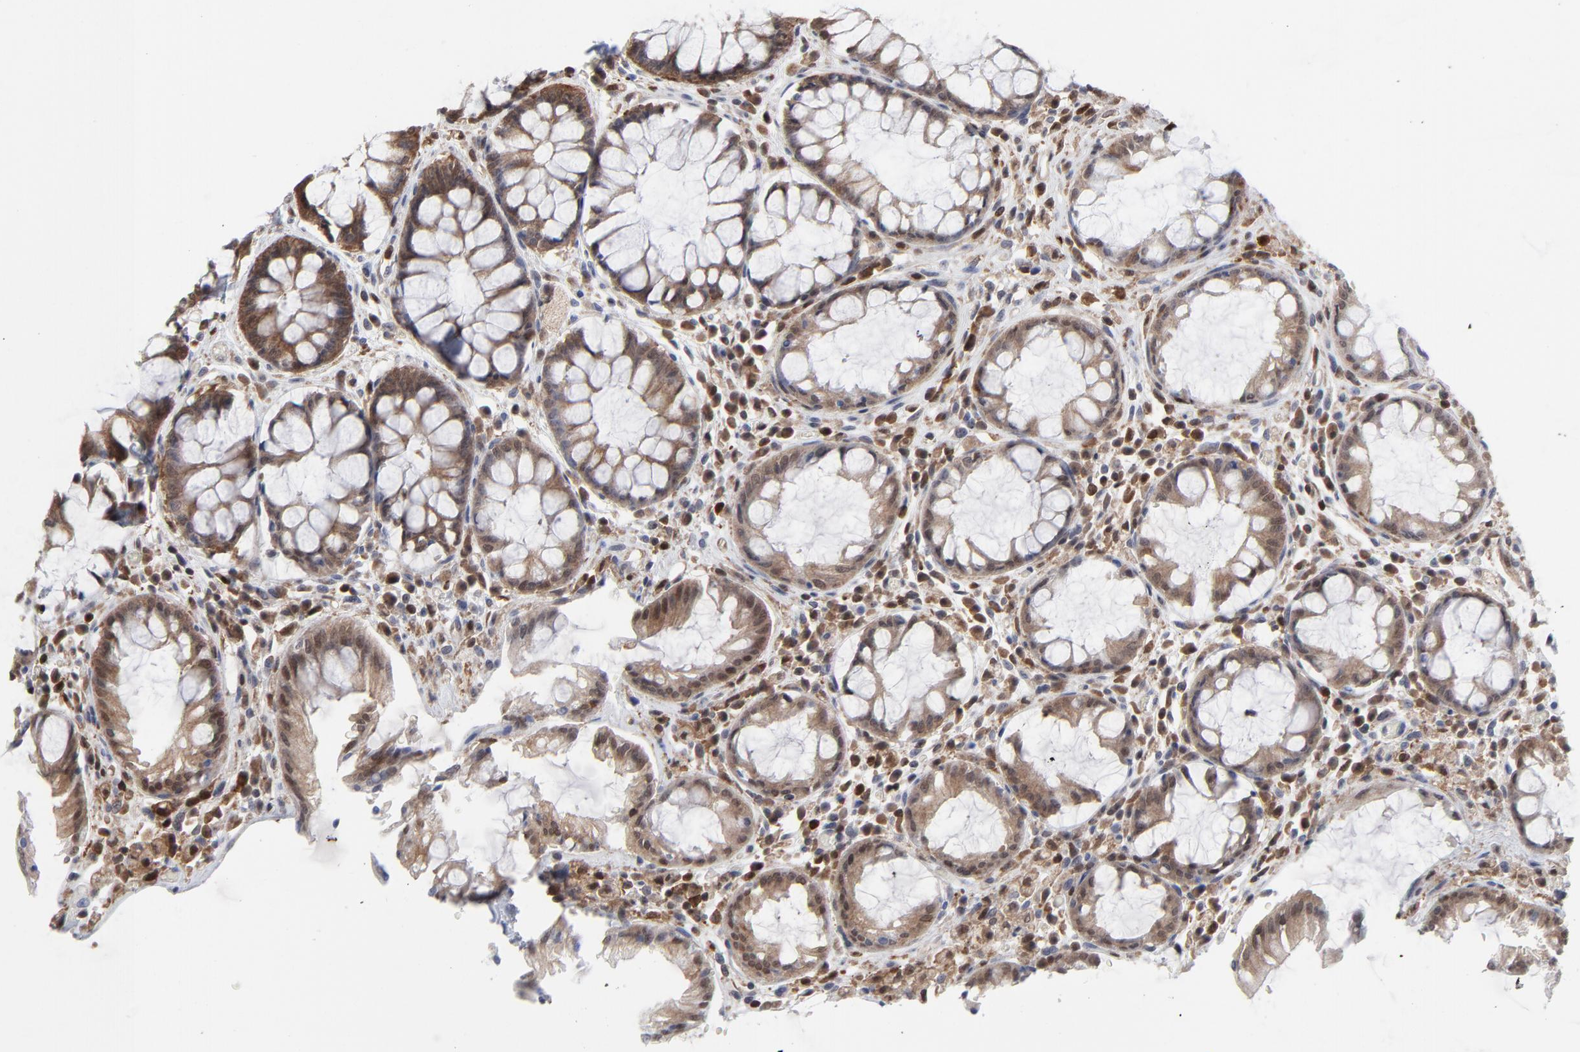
{"staining": {"intensity": "weak", "quantity": ">75%", "location": "cytoplasmic/membranous"}, "tissue": "rectum", "cell_type": "Glandular cells", "image_type": "normal", "snomed": [{"axis": "morphology", "description": "Normal tissue, NOS"}, {"axis": "topography", "description": "Rectum"}], "caption": "Immunohistochemical staining of unremarkable rectum demonstrates weak cytoplasmic/membranous protein expression in about >75% of glandular cells.", "gene": "MAP2K1", "patient": {"sex": "female", "age": 46}}